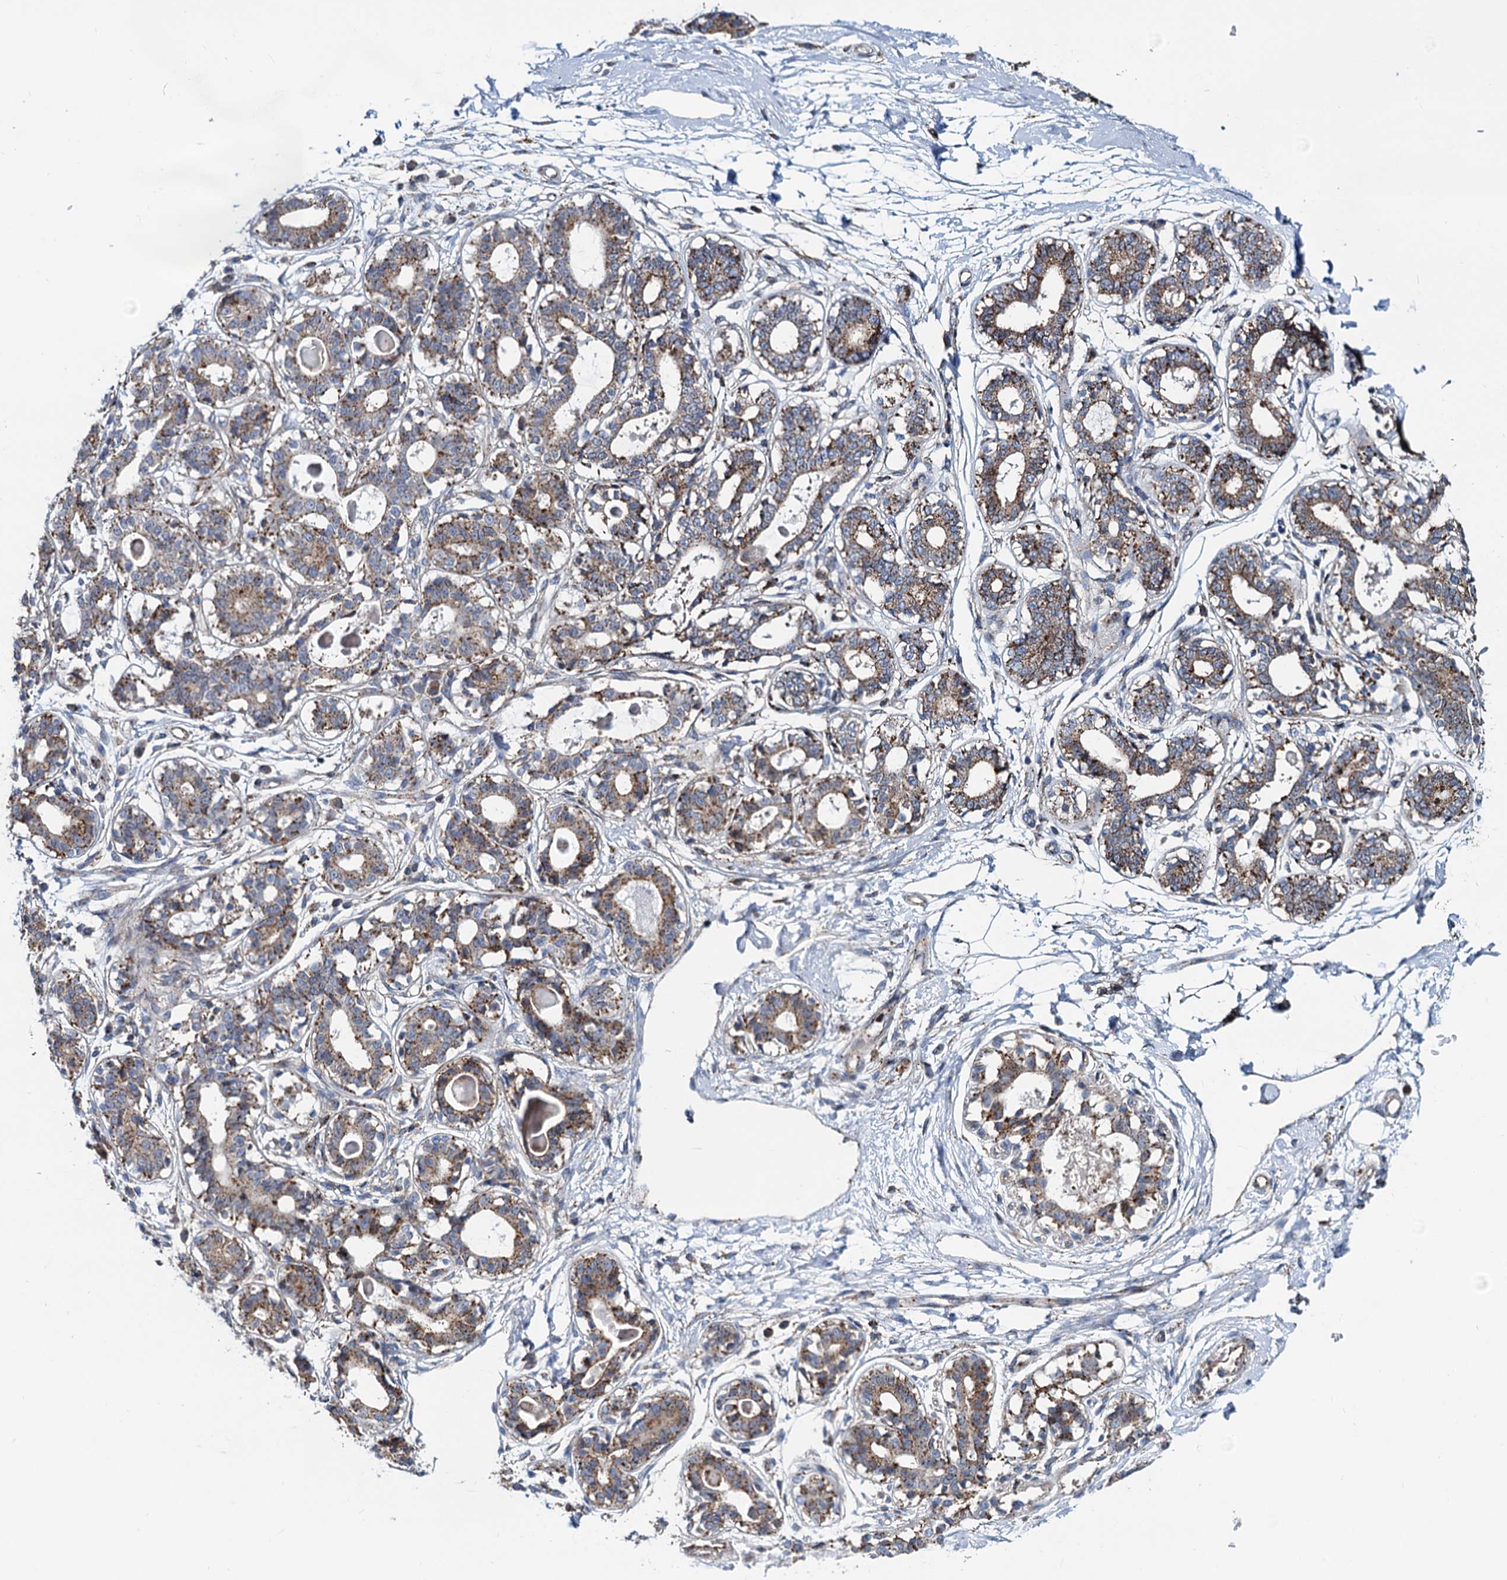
{"staining": {"intensity": "weak", "quantity": "<25%", "location": "cytoplasmic/membranous"}, "tissue": "breast", "cell_type": "Adipocytes", "image_type": "normal", "snomed": [{"axis": "morphology", "description": "Normal tissue, NOS"}, {"axis": "topography", "description": "Breast"}], "caption": "The micrograph demonstrates no staining of adipocytes in normal breast. (DAB (3,3'-diaminobenzidine) IHC with hematoxylin counter stain).", "gene": "PSEN1", "patient": {"sex": "female", "age": 45}}